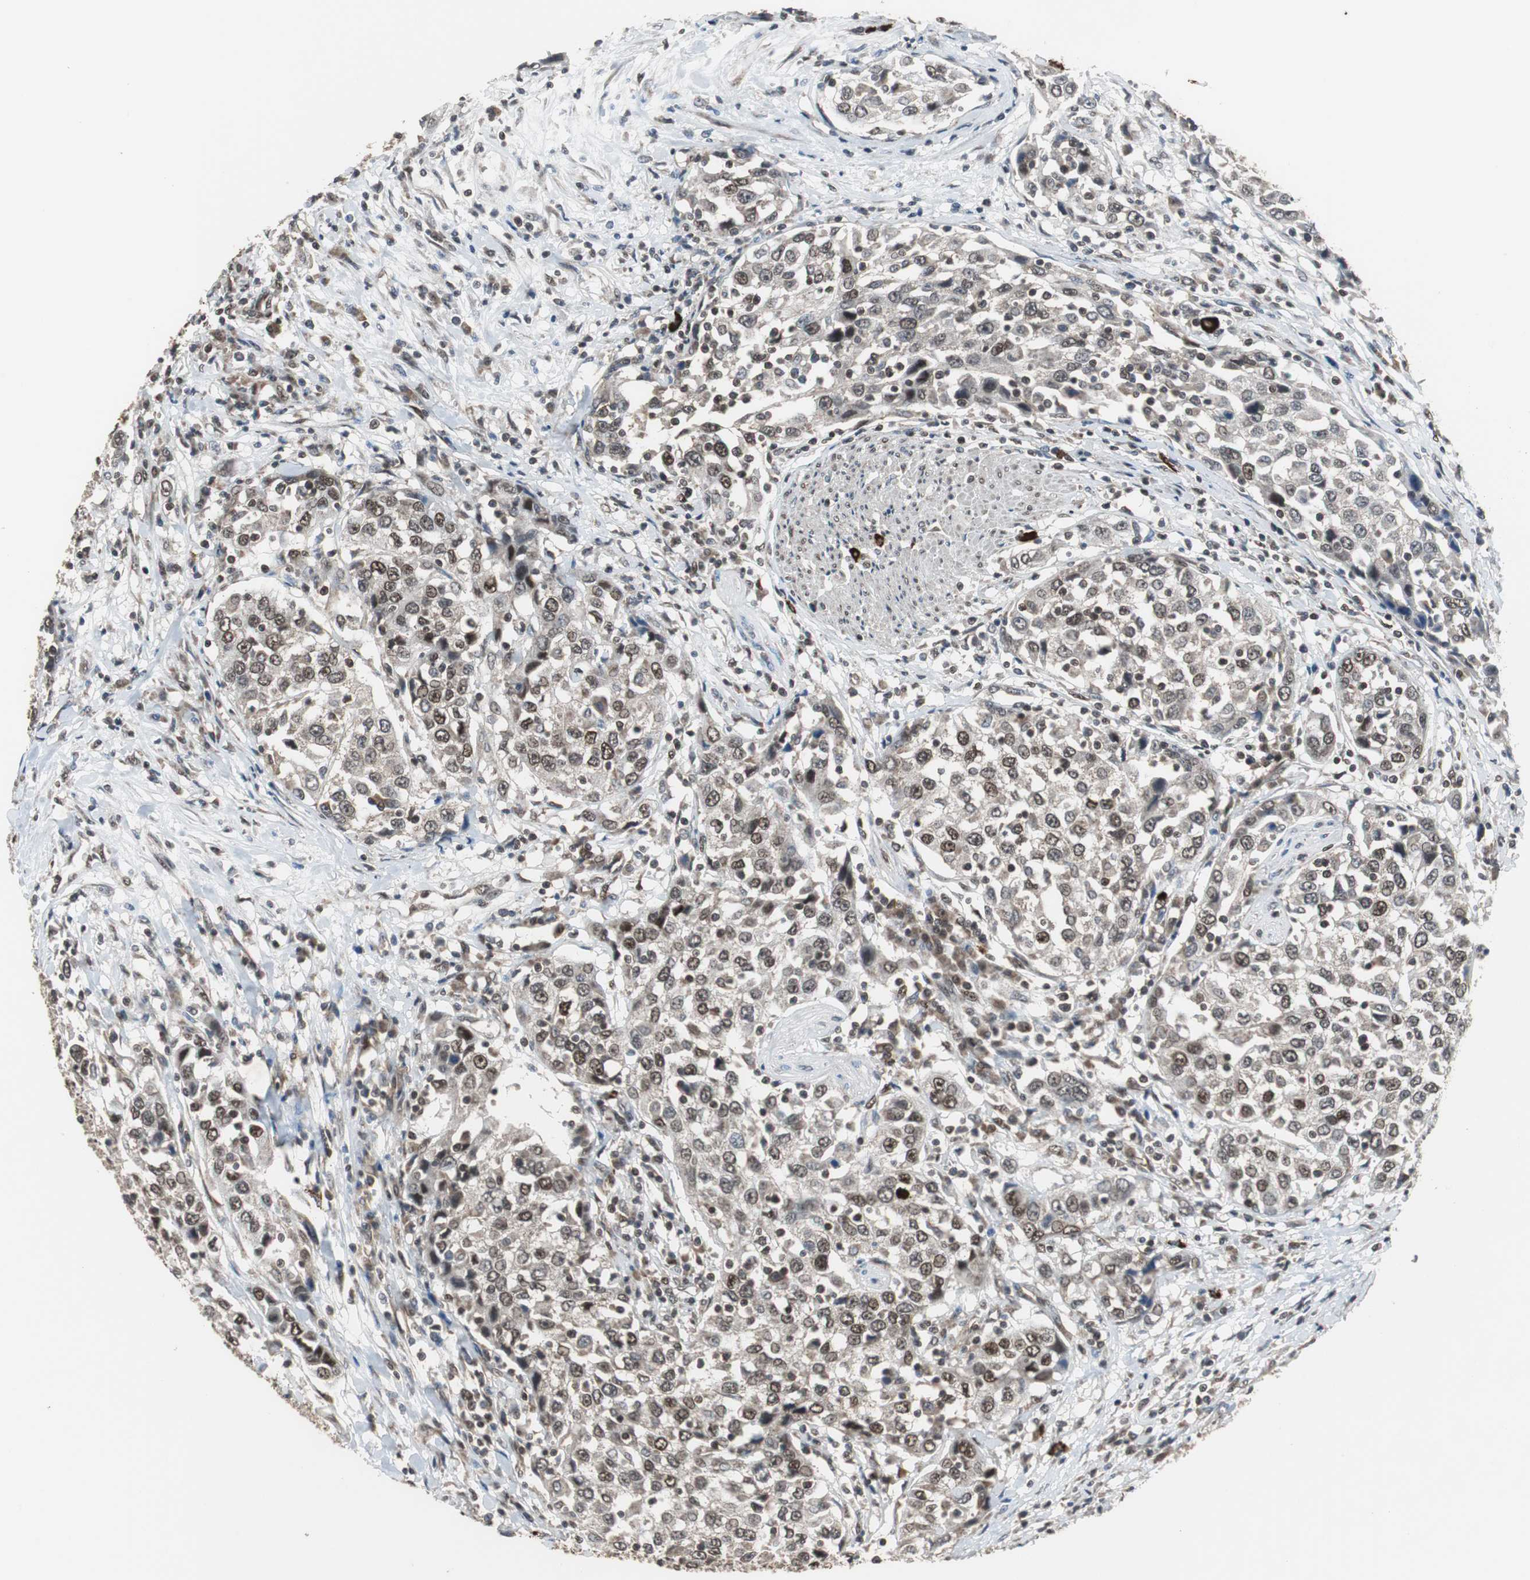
{"staining": {"intensity": "moderate", "quantity": ">75%", "location": "nuclear"}, "tissue": "urothelial cancer", "cell_type": "Tumor cells", "image_type": "cancer", "snomed": [{"axis": "morphology", "description": "Urothelial carcinoma, High grade"}, {"axis": "topography", "description": "Urinary bladder"}], "caption": "Urothelial carcinoma (high-grade) stained with a brown dye shows moderate nuclear positive expression in about >75% of tumor cells.", "gene": "ZHX2", "patient": {"sex": "female", "age": 80}}